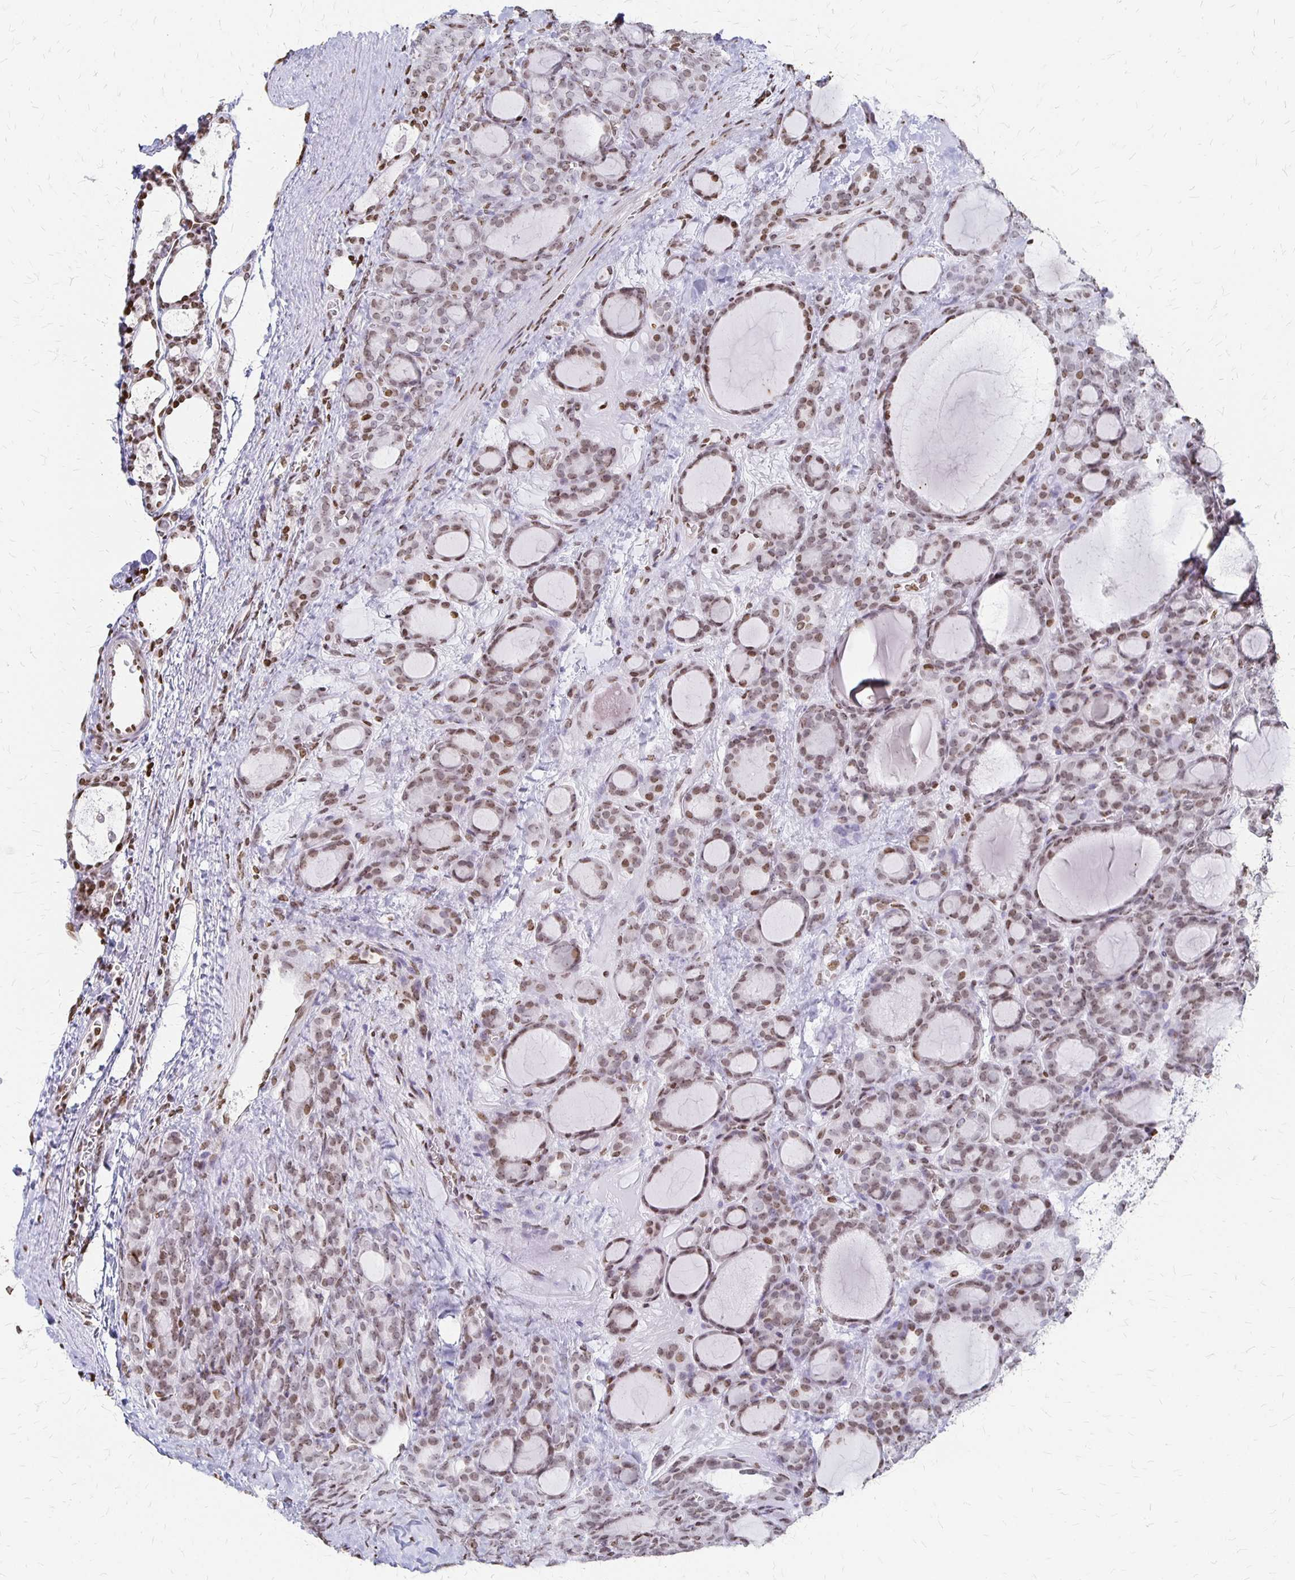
{"staining": {"intensity": "moderate", "quantity": "25%-75%", "location": "nuclear"}, "tissue": "thyroid cancer", "cell_type": "Tumor cells", "image_type": "cancer", "snomed": [{"axis": "morphology", "description": "Normal tissue, NOS"}, {"axis": "morphology", "description": "Follicular adenoma carcinoma, NOS"}, {"axis": "topography", "description": "Thyroid gland"}], "caption": "A high-resolution micrograph shows immunohistochemistry (IHC) staining of thyroid follicular adenoma carcinoma, which demonstrates moderate nuclear staining in approximately 25%-75% of tumor cells.", "gene": "ZNF280C", "patient": {"sex": "female", "age": 31}}